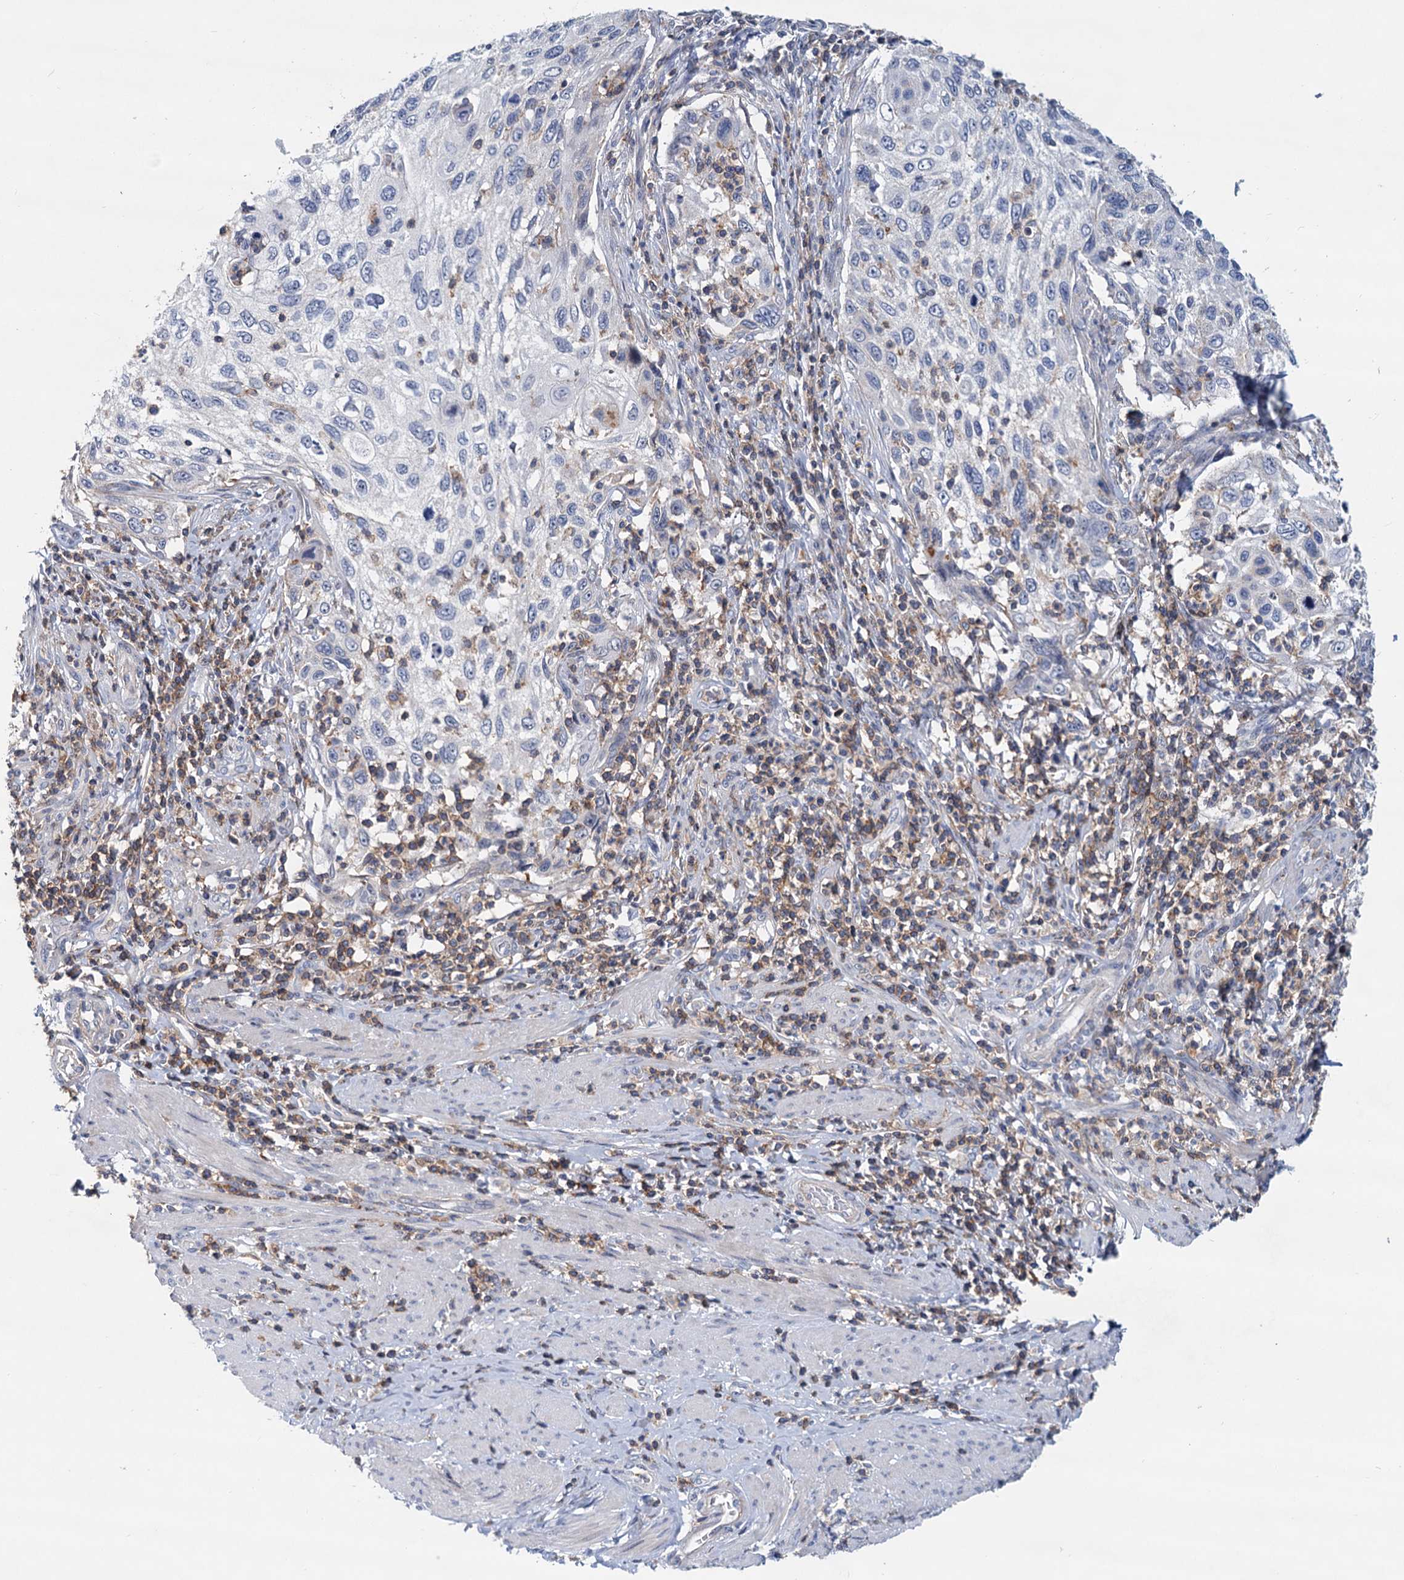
{"staining": {"intensity": "negative", "quantity": "none", "location": "none"}, "tissue": "cervical cancer", "cell_type": "Tumor cells", "image_type": "cancer", "snomed": [{"axis": "morphology", "description": "Squamous cell carcinoma, NOS"}, {"axis": "topography", "description": "Cervix"}], "caption": "A high-resolution image shows immunohistochemistry (IHC) staining of cervical cancer, which reveals no significant expression in tumor cells.", "gene": "LRCH4", "patient": {"sex": "female", "age": 70}}